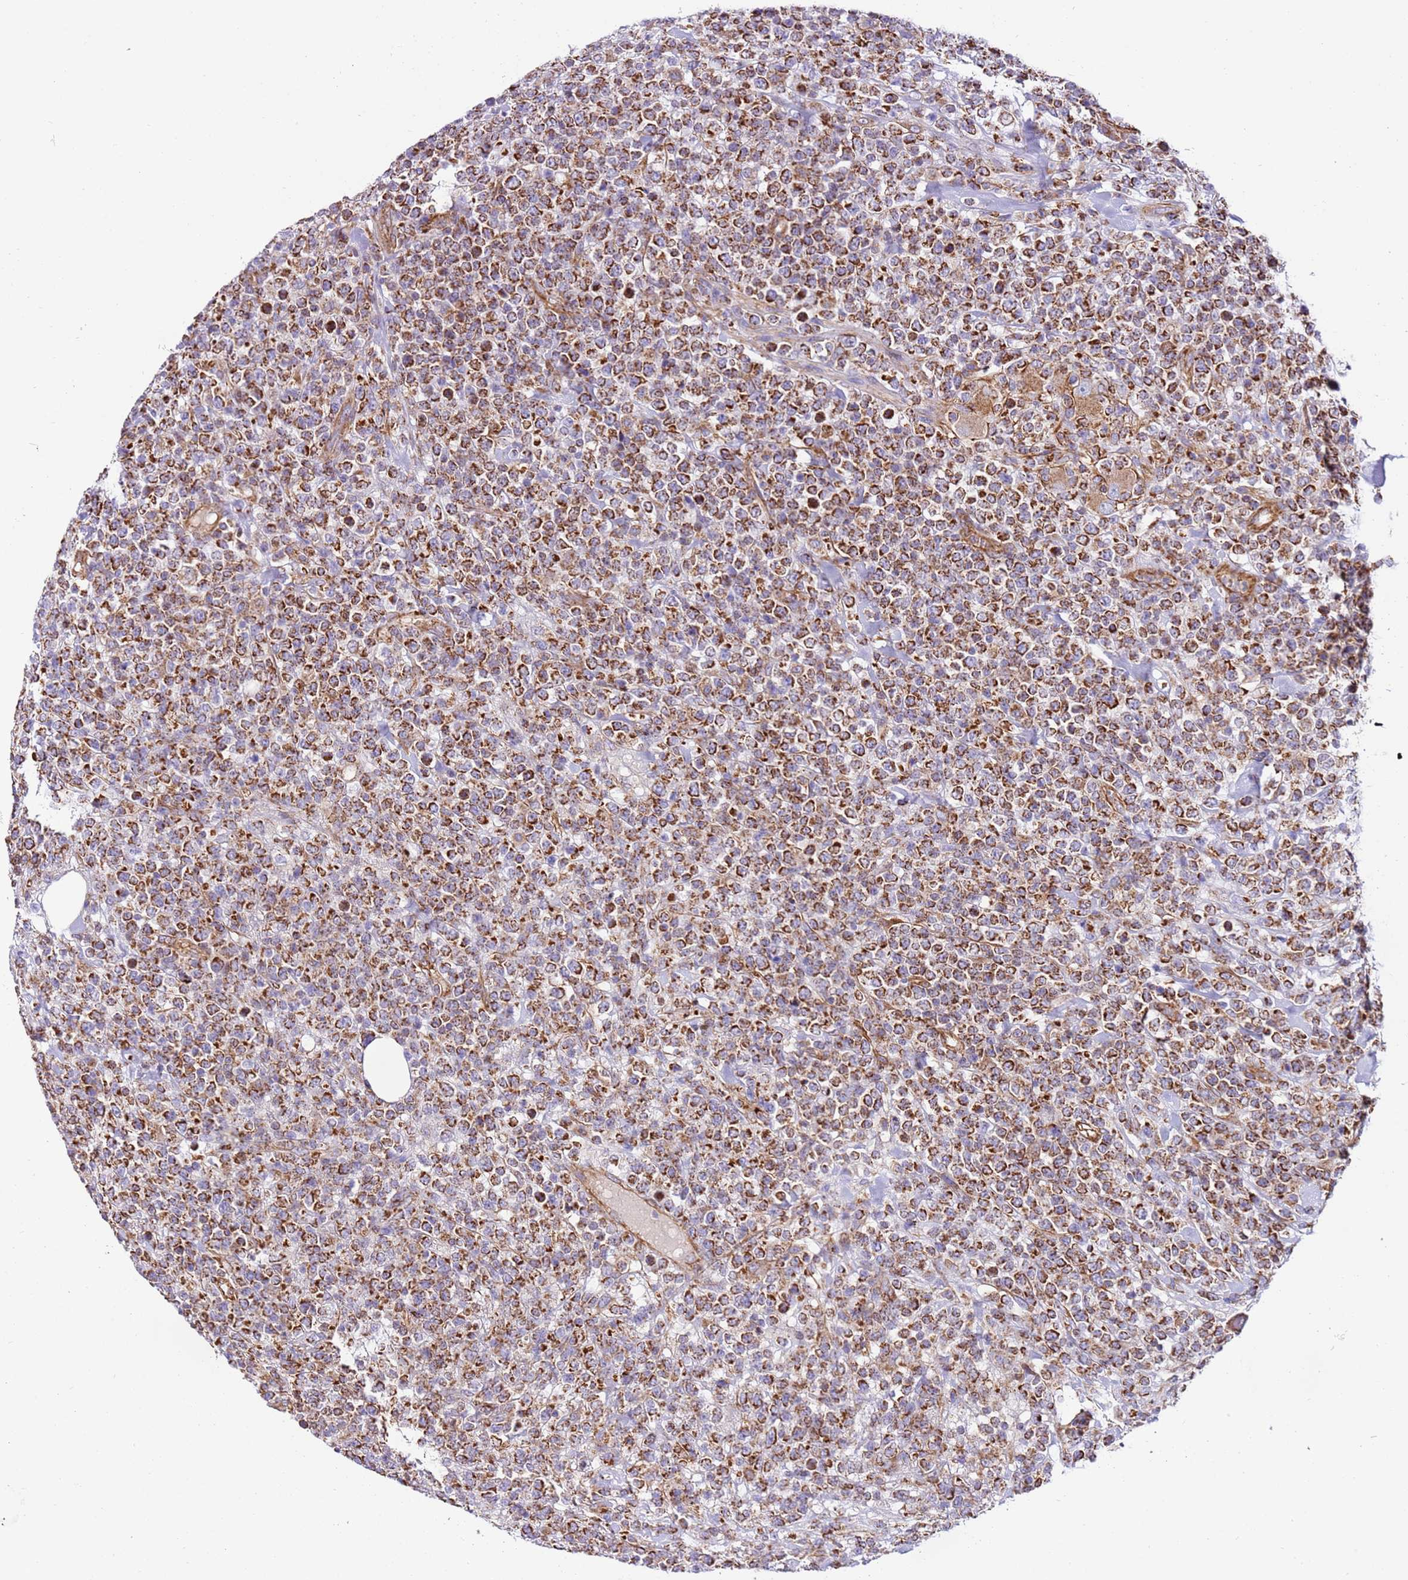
{"staining": {"intensity": "strong", "quantity": ">75%", "location": "cytoplasmic/membranous"}, "tissue": "lymphoma", "cell_type": "Tumor cells", "image_type": "cancer", "snomed": [{"axis": "morphology", "description": "Malignant lymphoma, non-Hodgkin's type, High grade"}, {"axis": "topography", "description": "Colon"}], "caption": "Immunohistochemical staining of human malignant lymphoma, non-Hodgkin's type (high-grade) demonstrates strong cytoplasmic/membranous protein staining in about >75% of tumor cells. The protein of interest is stained brown, and the nuclei are stained in blue (DAB (3,3'-diaminobenzidine) IHC with brightfield microscopy, high magnification).", "gene": "MRPL20", "patient": {"sex": "female", "age": 53}}